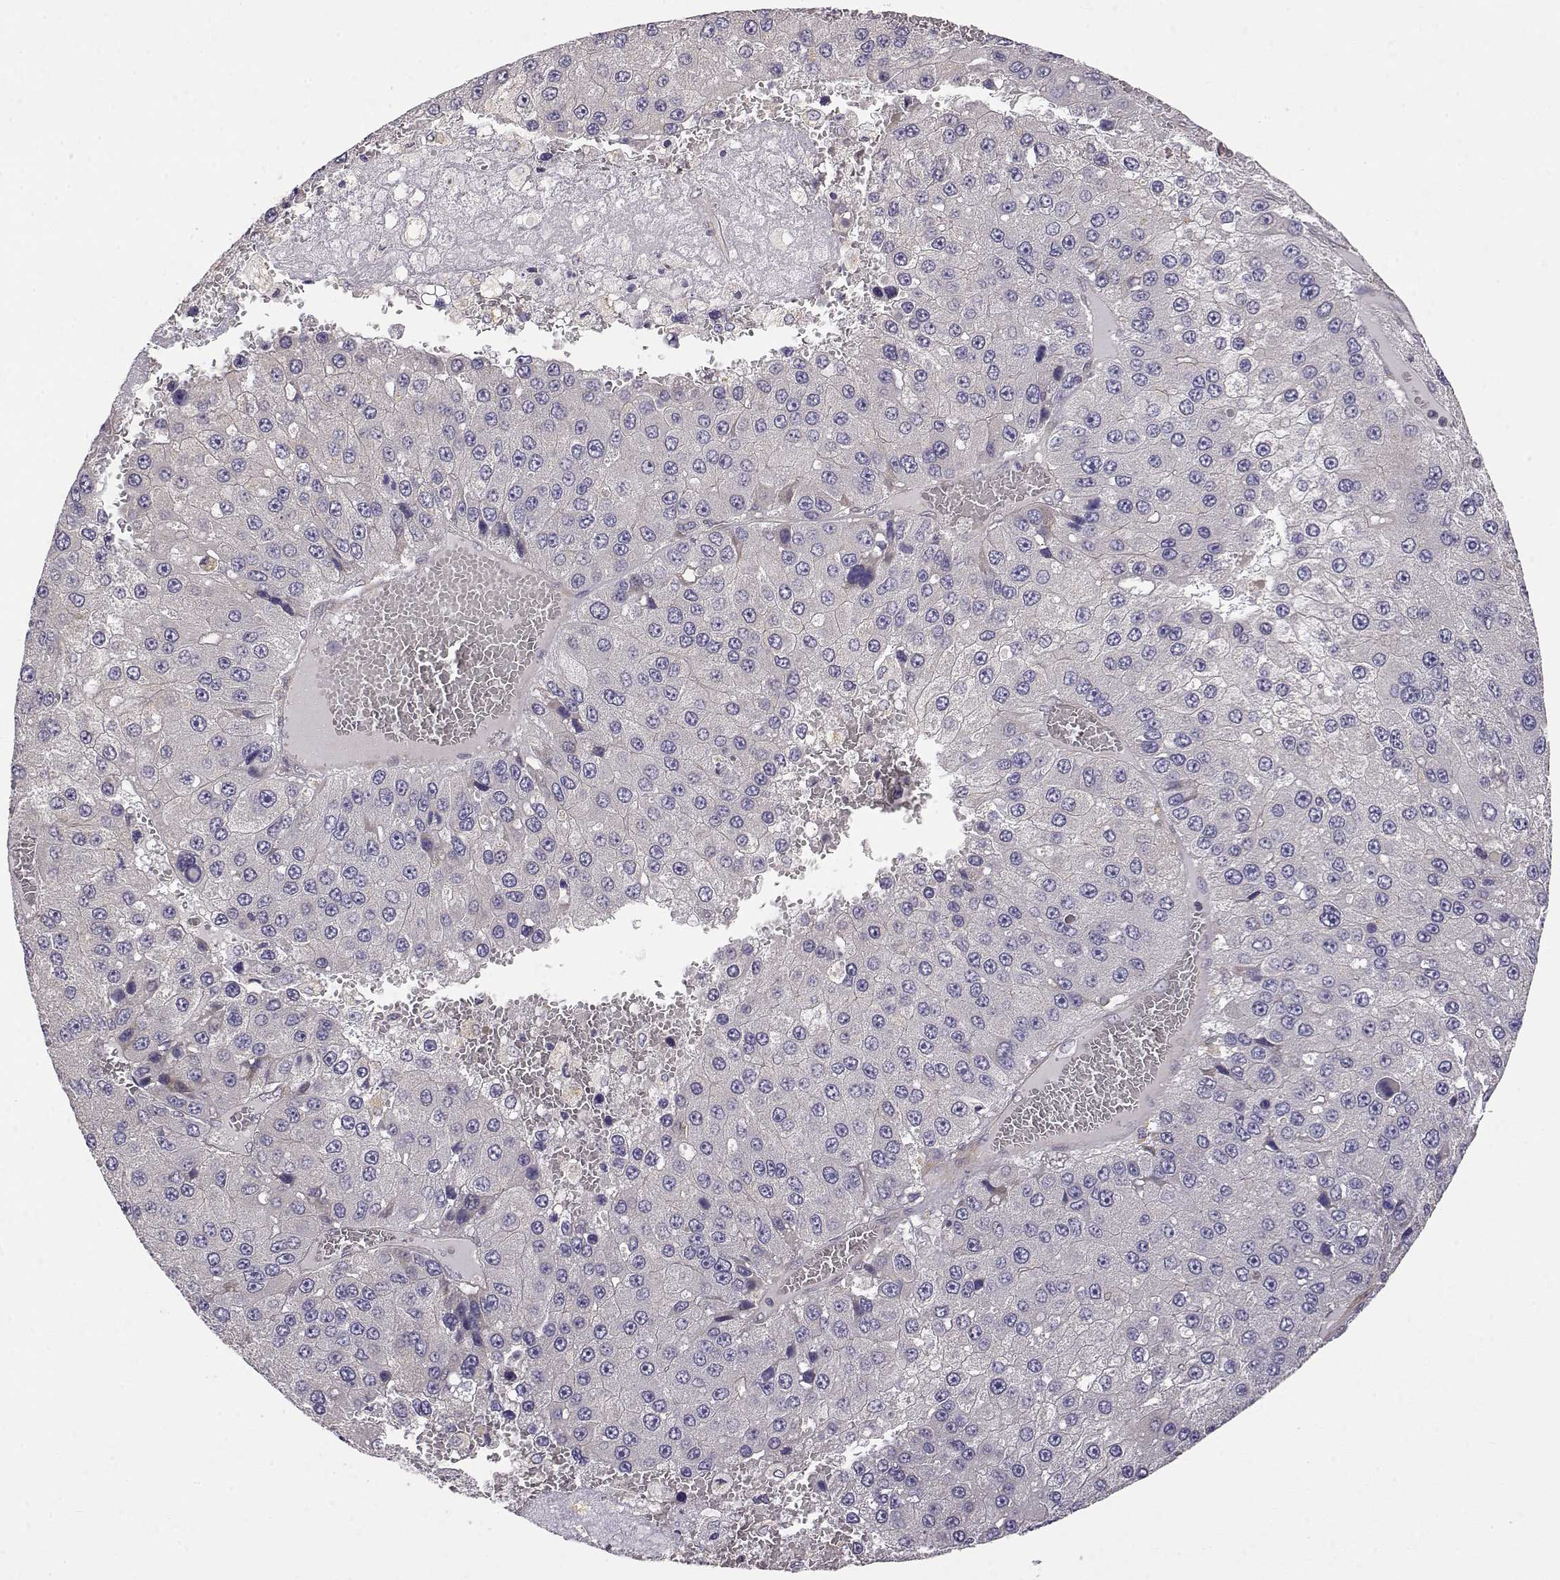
{"staining": {"intensity": "negative", "quantity": "none", "location": "none"}, "tissue": "liver cancer", "cell_type": "Tumor cells", "image_type": "cancer", "snomed": [{"axis": "morphology", "description": "Carcinoma, Hepatocellular, NOS"}, {"axis": "topography", "description": "Liver"}], "caption": "Histopathology image shows no protein expression in tumor cells of liver cancer (hepatocellular carcinoma) tissue. (IHC, brightfield microscopy, high magnification).", "gene": "CRIM1", "patient": {"sex": "female", "age": 73}}